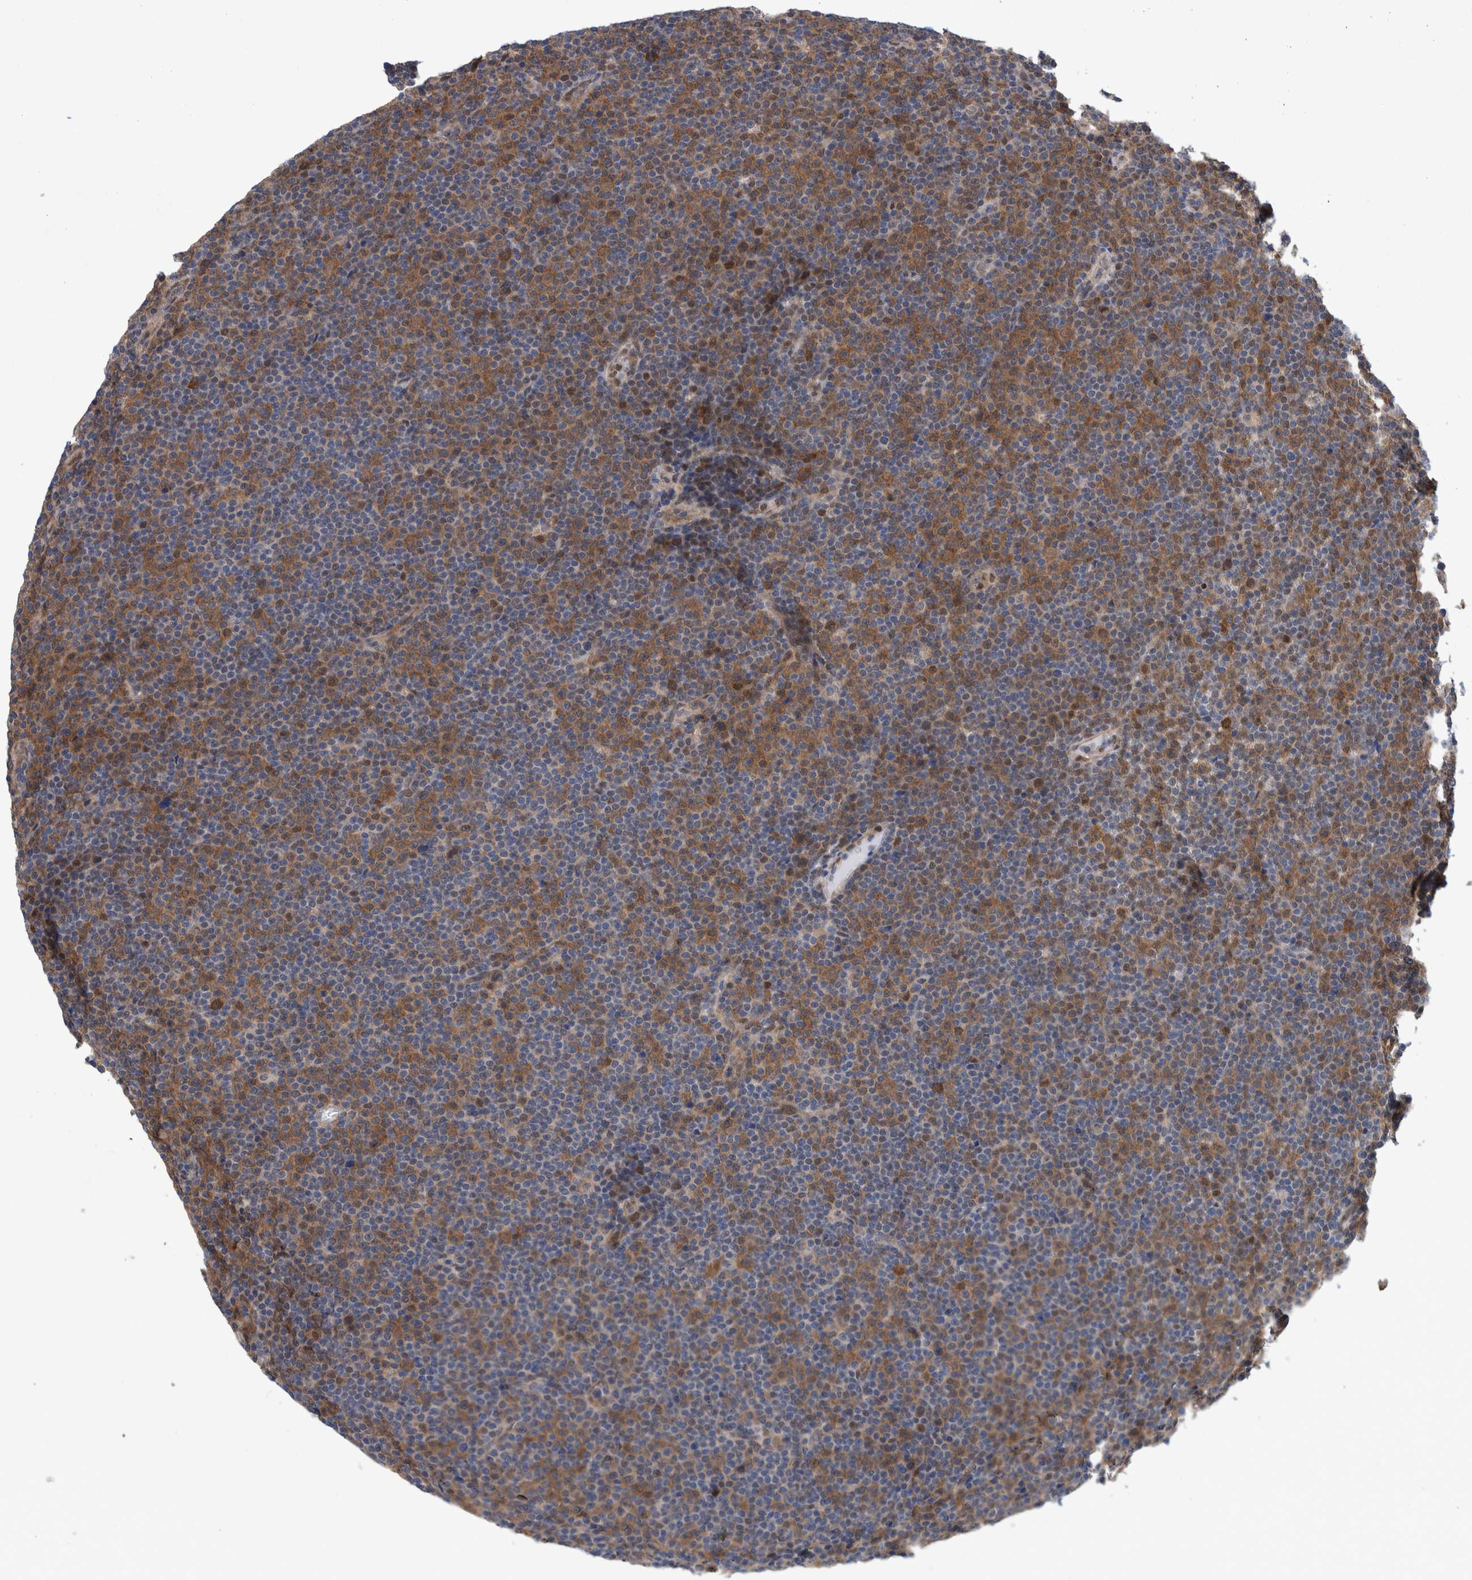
{"staining": {"intensity": "moderate", "quantity": "25%-75%", "location": "cytoplasmic/membranous"}, "tissue": "lymphoma", "cell_type": "Tumor cells", "image_type": "cancer", "snomed": [{"axis": "morphology", "description": "Malignant lymphoma, non-Hodgkin's type, Low grade"}, {"axis": "topography", "description": "Lymph node"}], "caption": "Protein staining shows moderate cytoplasmic/membranous staining in approximately 25%-75% of tumor cells in low-grade malignant lymphoma, non-Hodgkin's type.", "gene": "PFAS", "patient": {"sex": "female", "age": 67}}